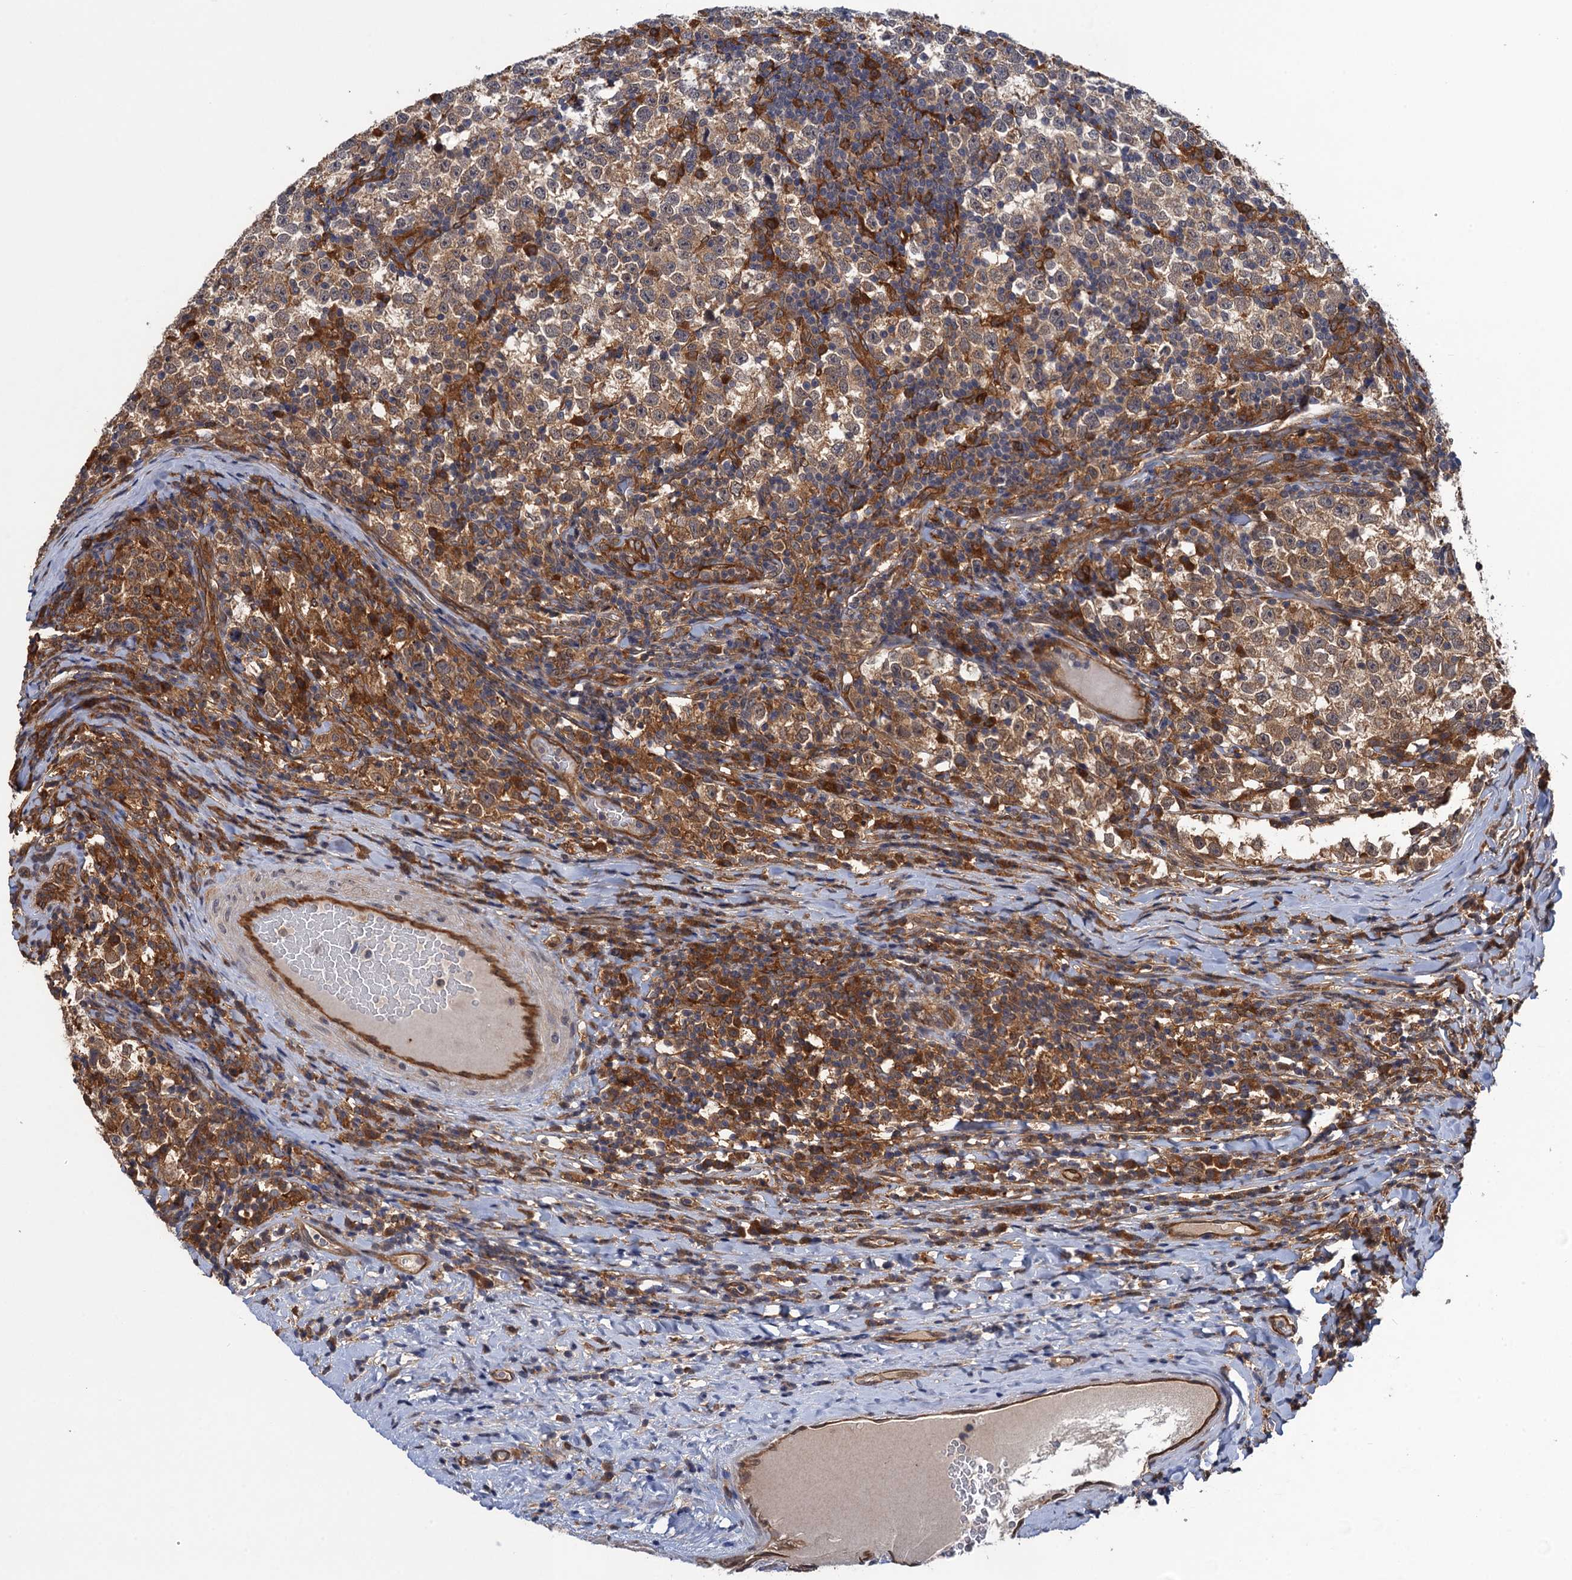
{"staining": {"intensity": "moderate", "quantity": ">75%", "location": "cytoplasmic/membranous"}, "tissue": "testis cancer", "cell_type": "Tumor cells", "image_type": "cancer", "snomed": [{"axis": "morphology", "description": "Normal tissue, NOS"}, {"axis": "morphology", "description": "Seminoma, NOS"}, {"axis": "topography", "description": "Testis"}], "caption": "The micrograph shows immunohistochemical staining of seminoma (testis). There is moderate cytoplasmic/membranous expression is present in about >75% of tumor cells.", "gene": "NEK8", "patient": {"sex": "male", "age": 43}}